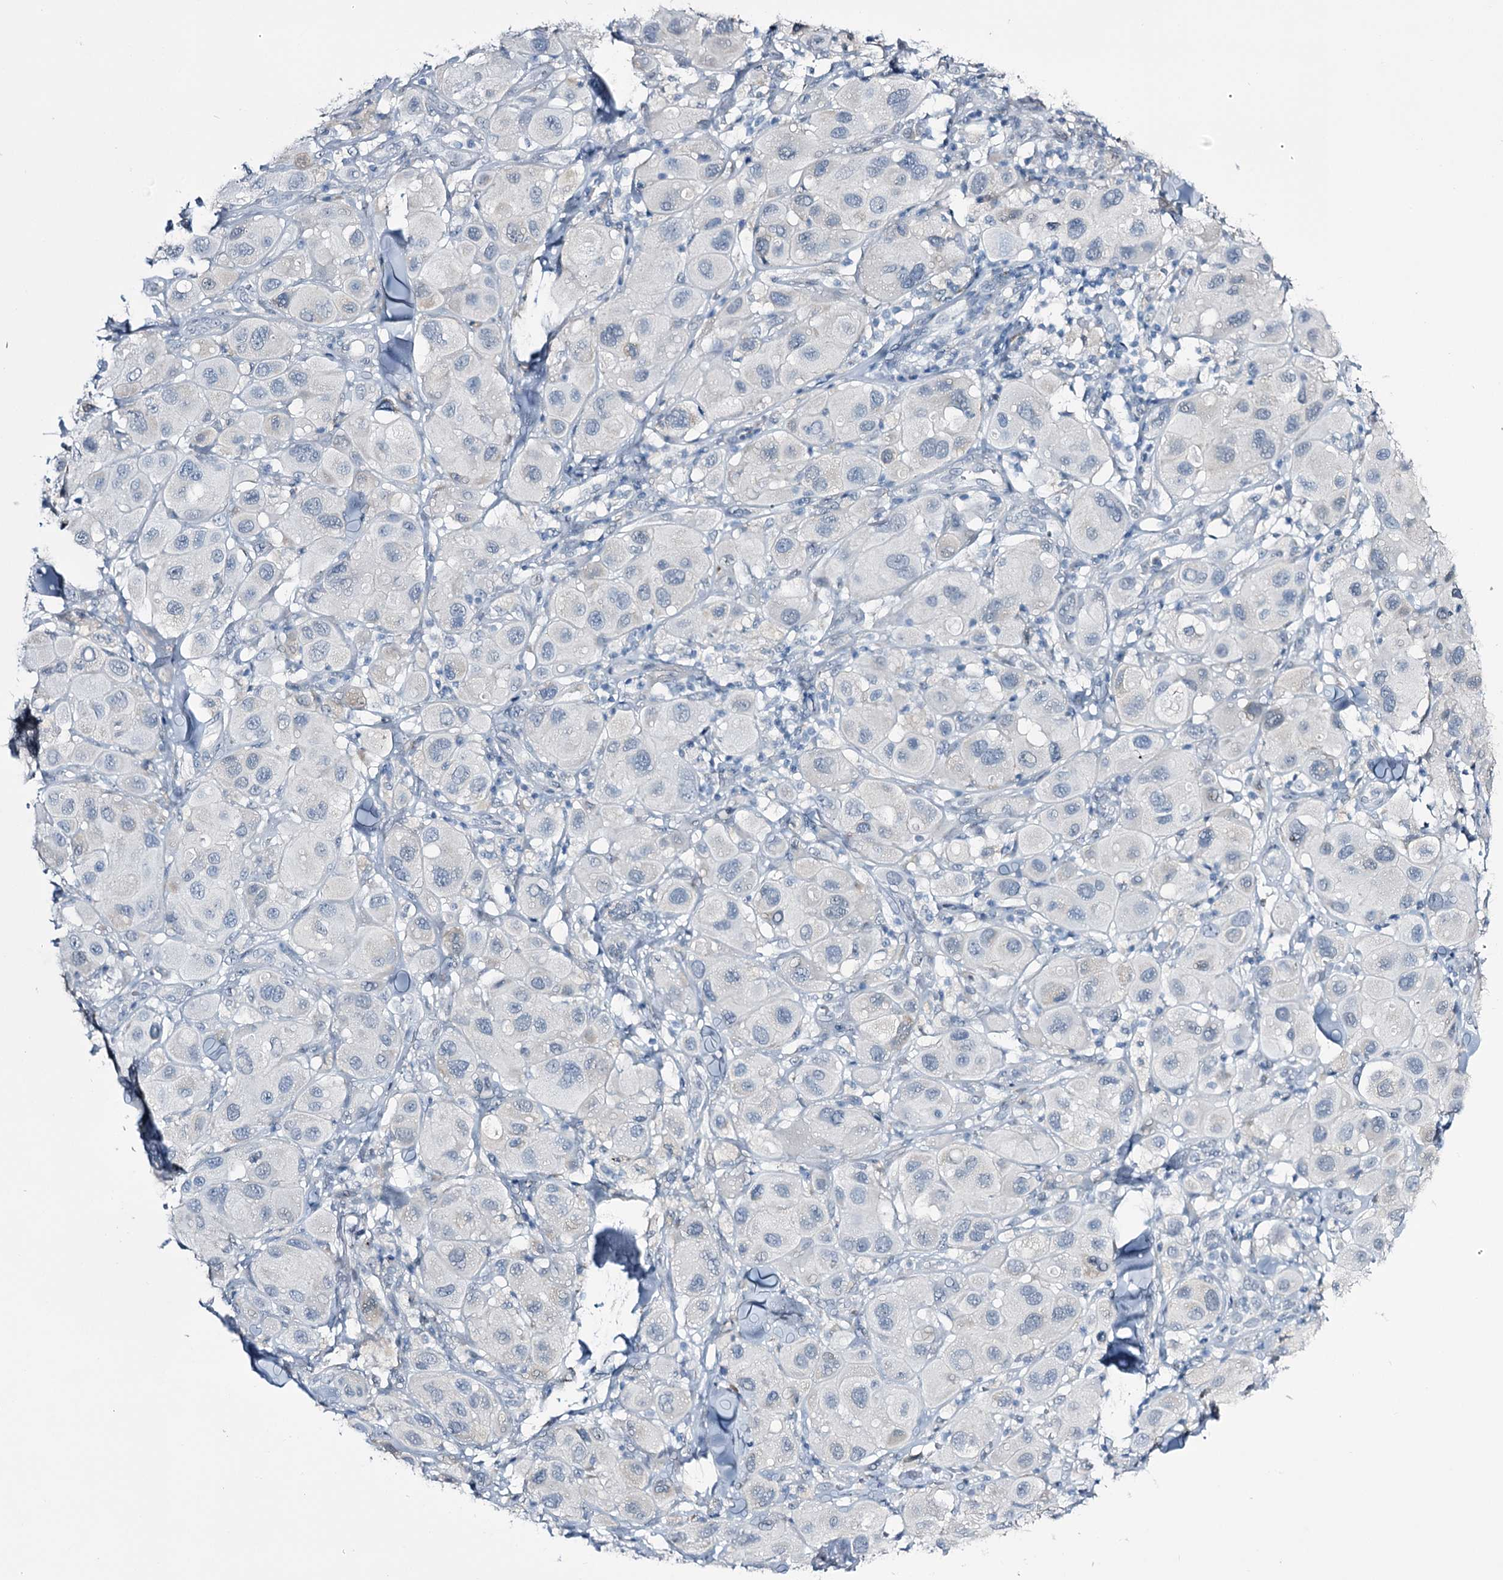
{"staining": {"intensity": "negative", "quantity": "none", "location": "none"}, "tissue": "melanoma", "cell_type": "Tumor cells", "image_type": "cancer", "snomed": [{"axis": "morphology", "description": "Malignant melanoma, Metastatic site"}, {"axis": "topography", "description": "Skin"}], "caption": "High power microscopy micrograph of an immunohistochemistry (IHC) micrograph of melanoma, revealing no significant staining in tumor cells.", "gene": "RBM15B", "patient": {"sex": "male", "age": 41}}